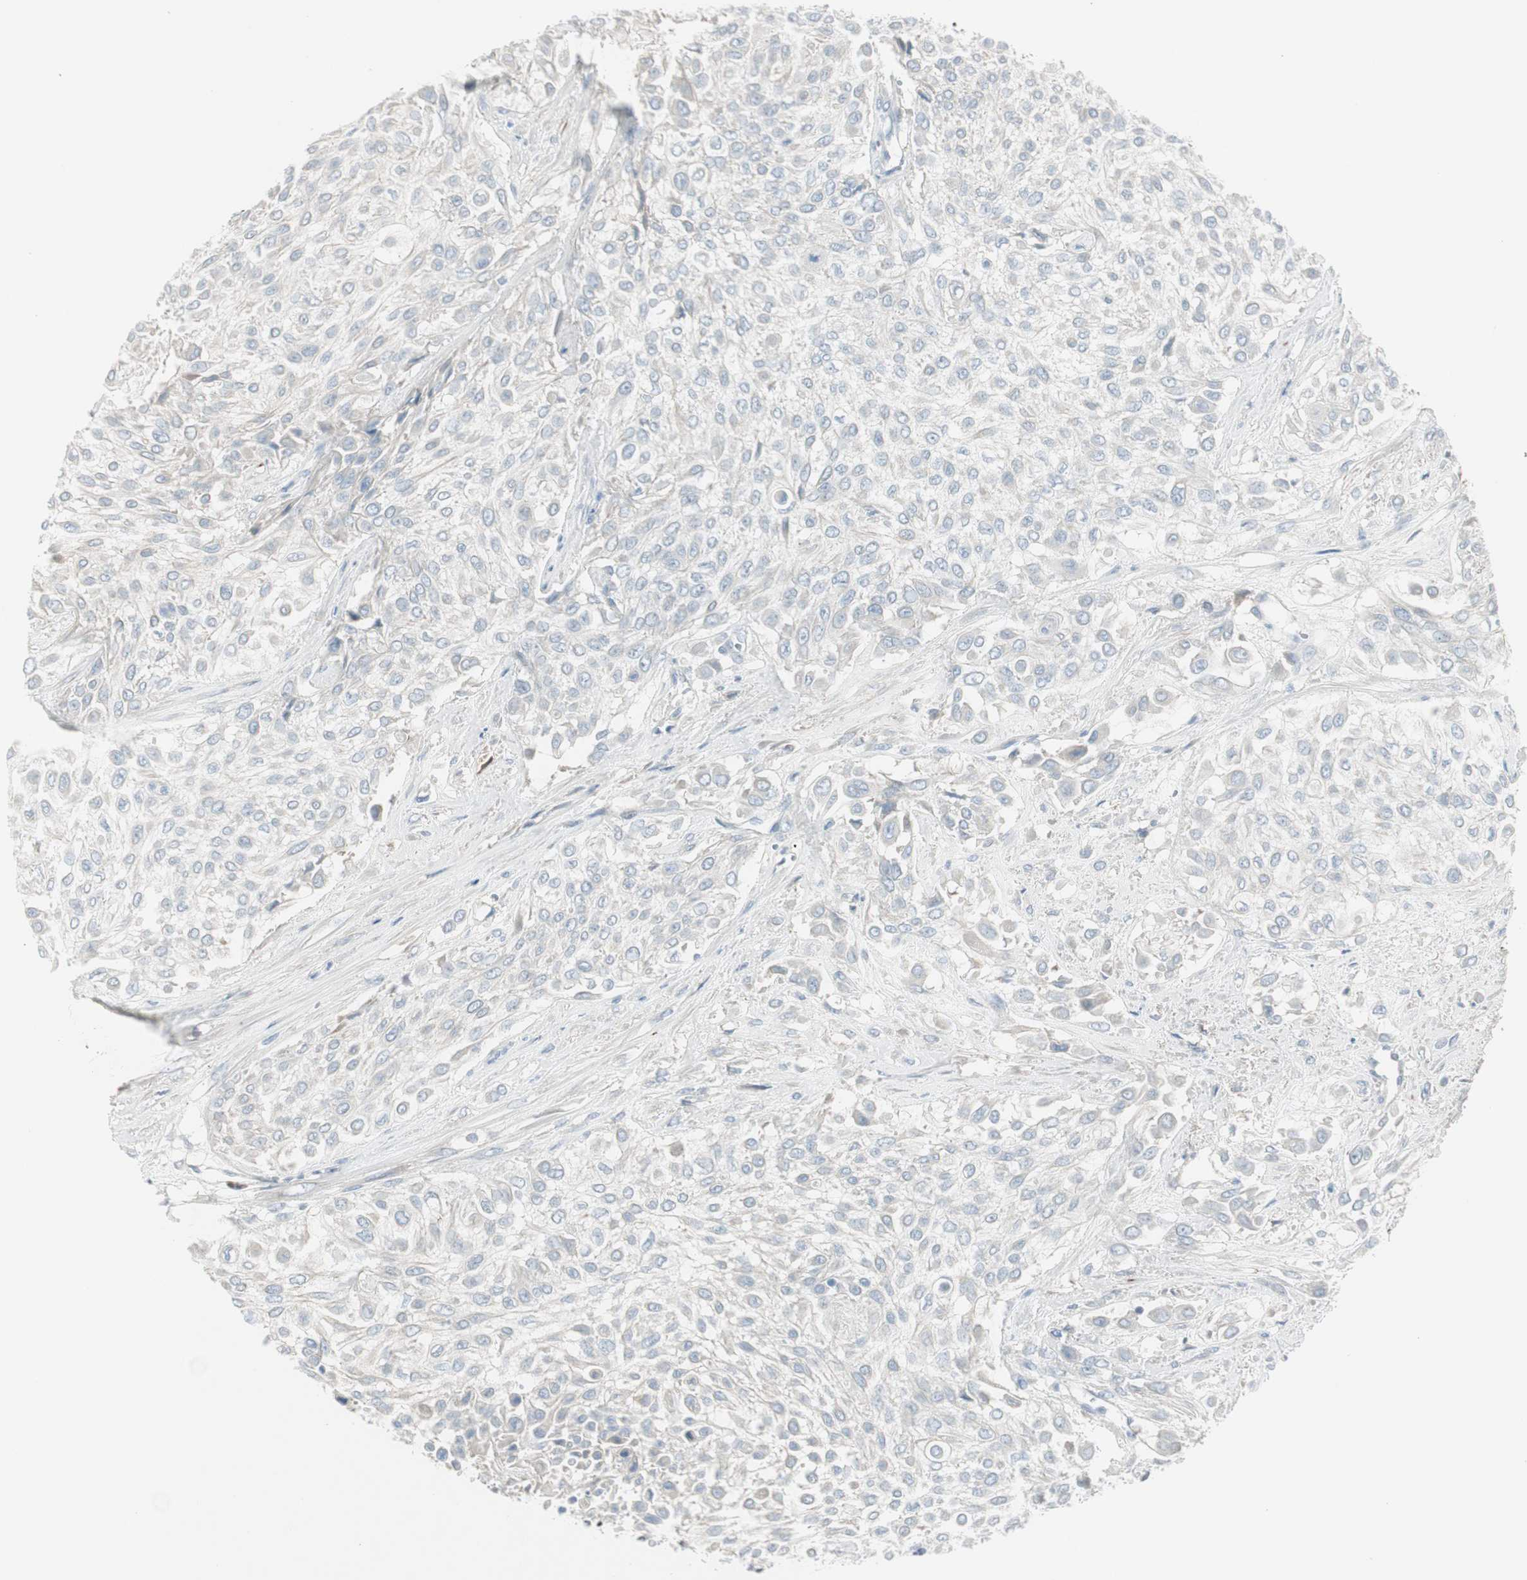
{"staining": {"intensity": "negative", "quantity": "none", "location": "none"}, "tissue": "urothelial cancer", "cell_type": "Tumor cells", "image_type": "cancer", "snomed": [{"axis": "morphology", "description": "Urothelial carcinoma, High grade"}, {"axis": "topography", "description": "Urinary bladder"}], "caption": "High power microscopy micrograph of an immunohistochemistry micrograph of high-grade urothelial carcinoma, revealing no significant positivity in tumor cells.", "gene": "CACNA2D1", "patient": {"sex": "male", "age": 57}}